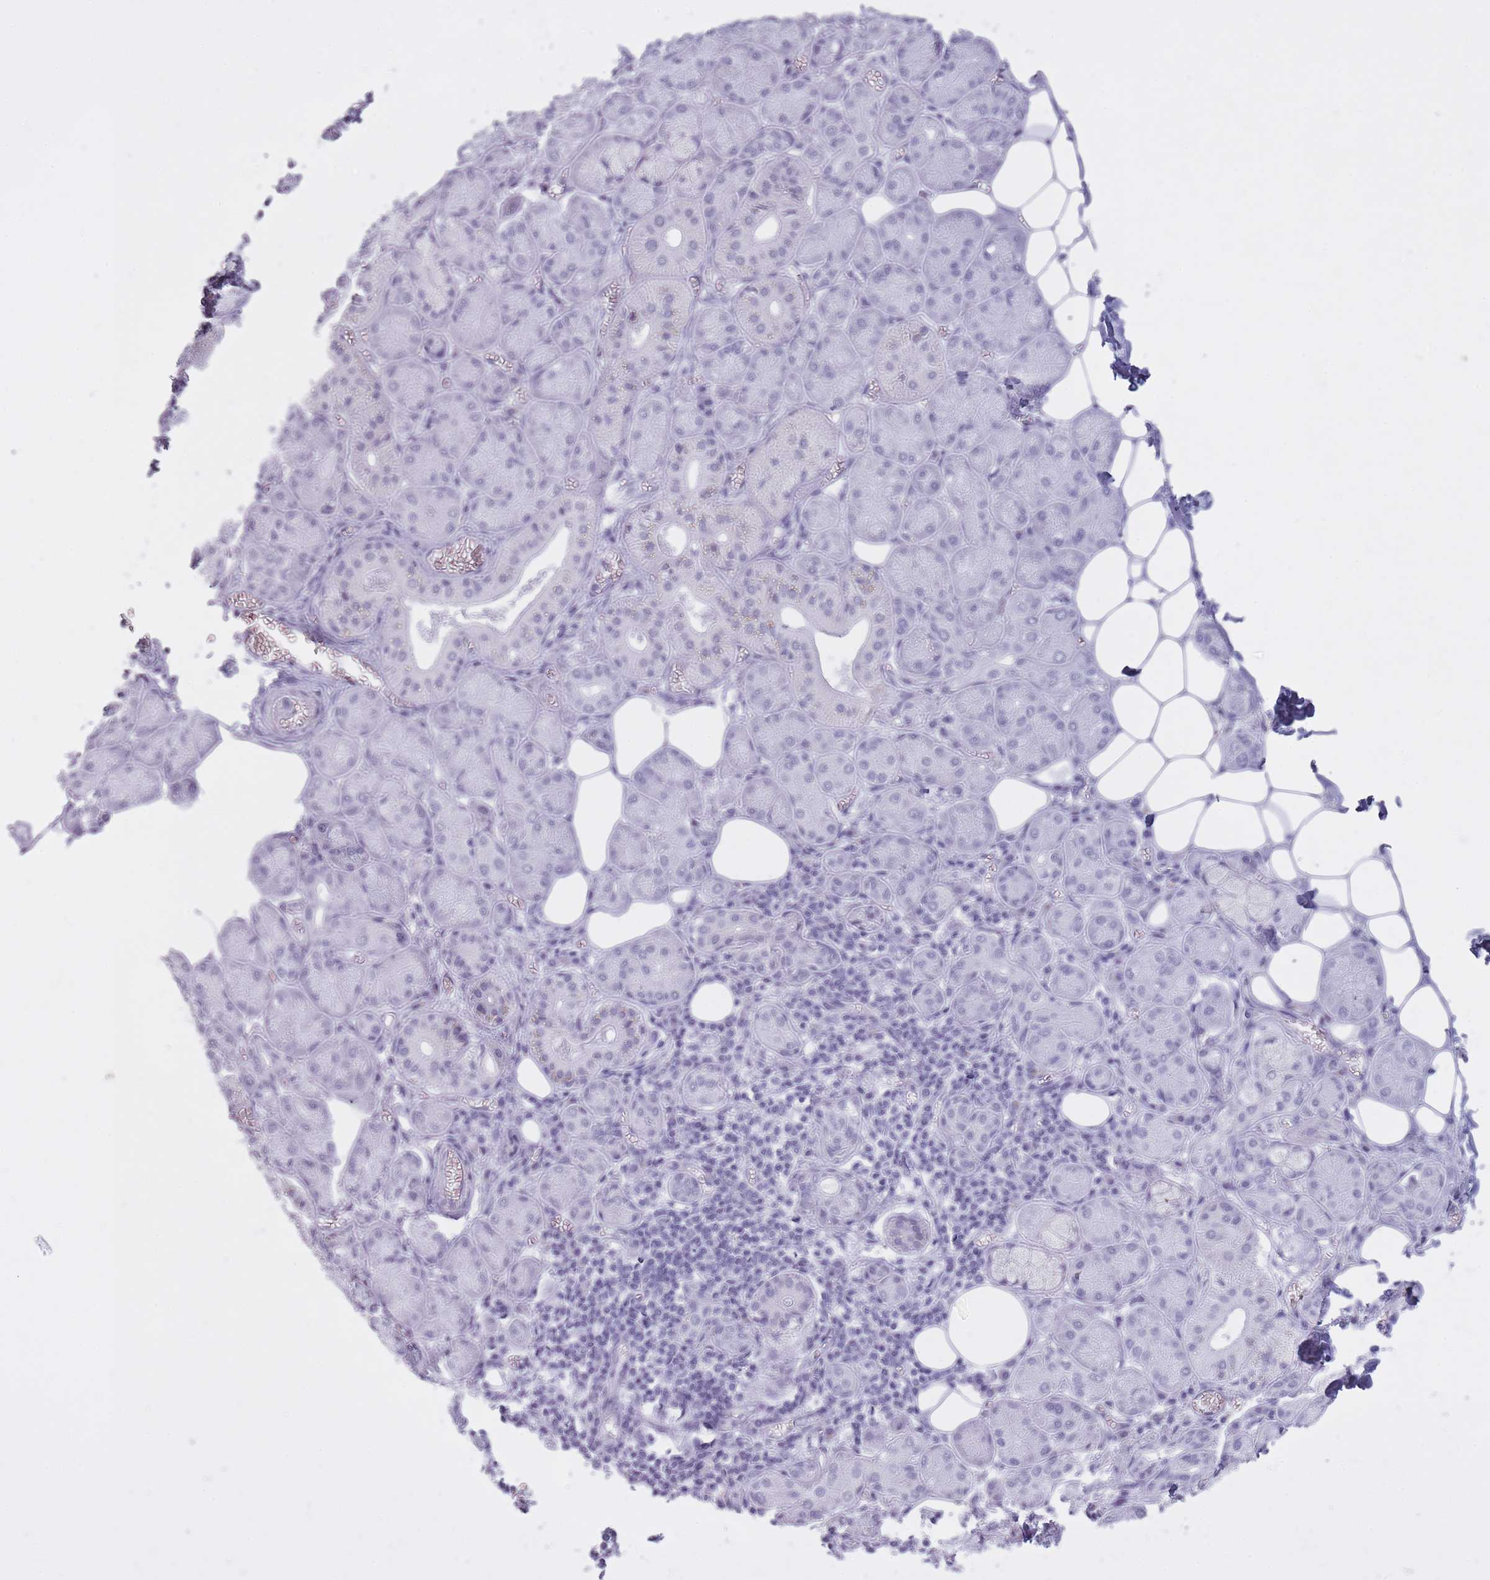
{"staining": {"intensity": "negative", "quantity": "none", "location": "none"}, "tissue": "salivary gland", "cell_type": "Glandular cells", "image_type": "normal", "snomed": [{"axis": "morphology", "description": "Normal tissue, NOS"}, {"axis": "topography", "description": "Salivary gland"}], "caption": "IHC histopathology image of normal salivary gland: human salivary gland stained with DAB shows no significant protein expression in glandular cells. Nuclei are stained in blue.", "gene": "GOLGA6A", "patient": {"sex": "male", "age": 74}}